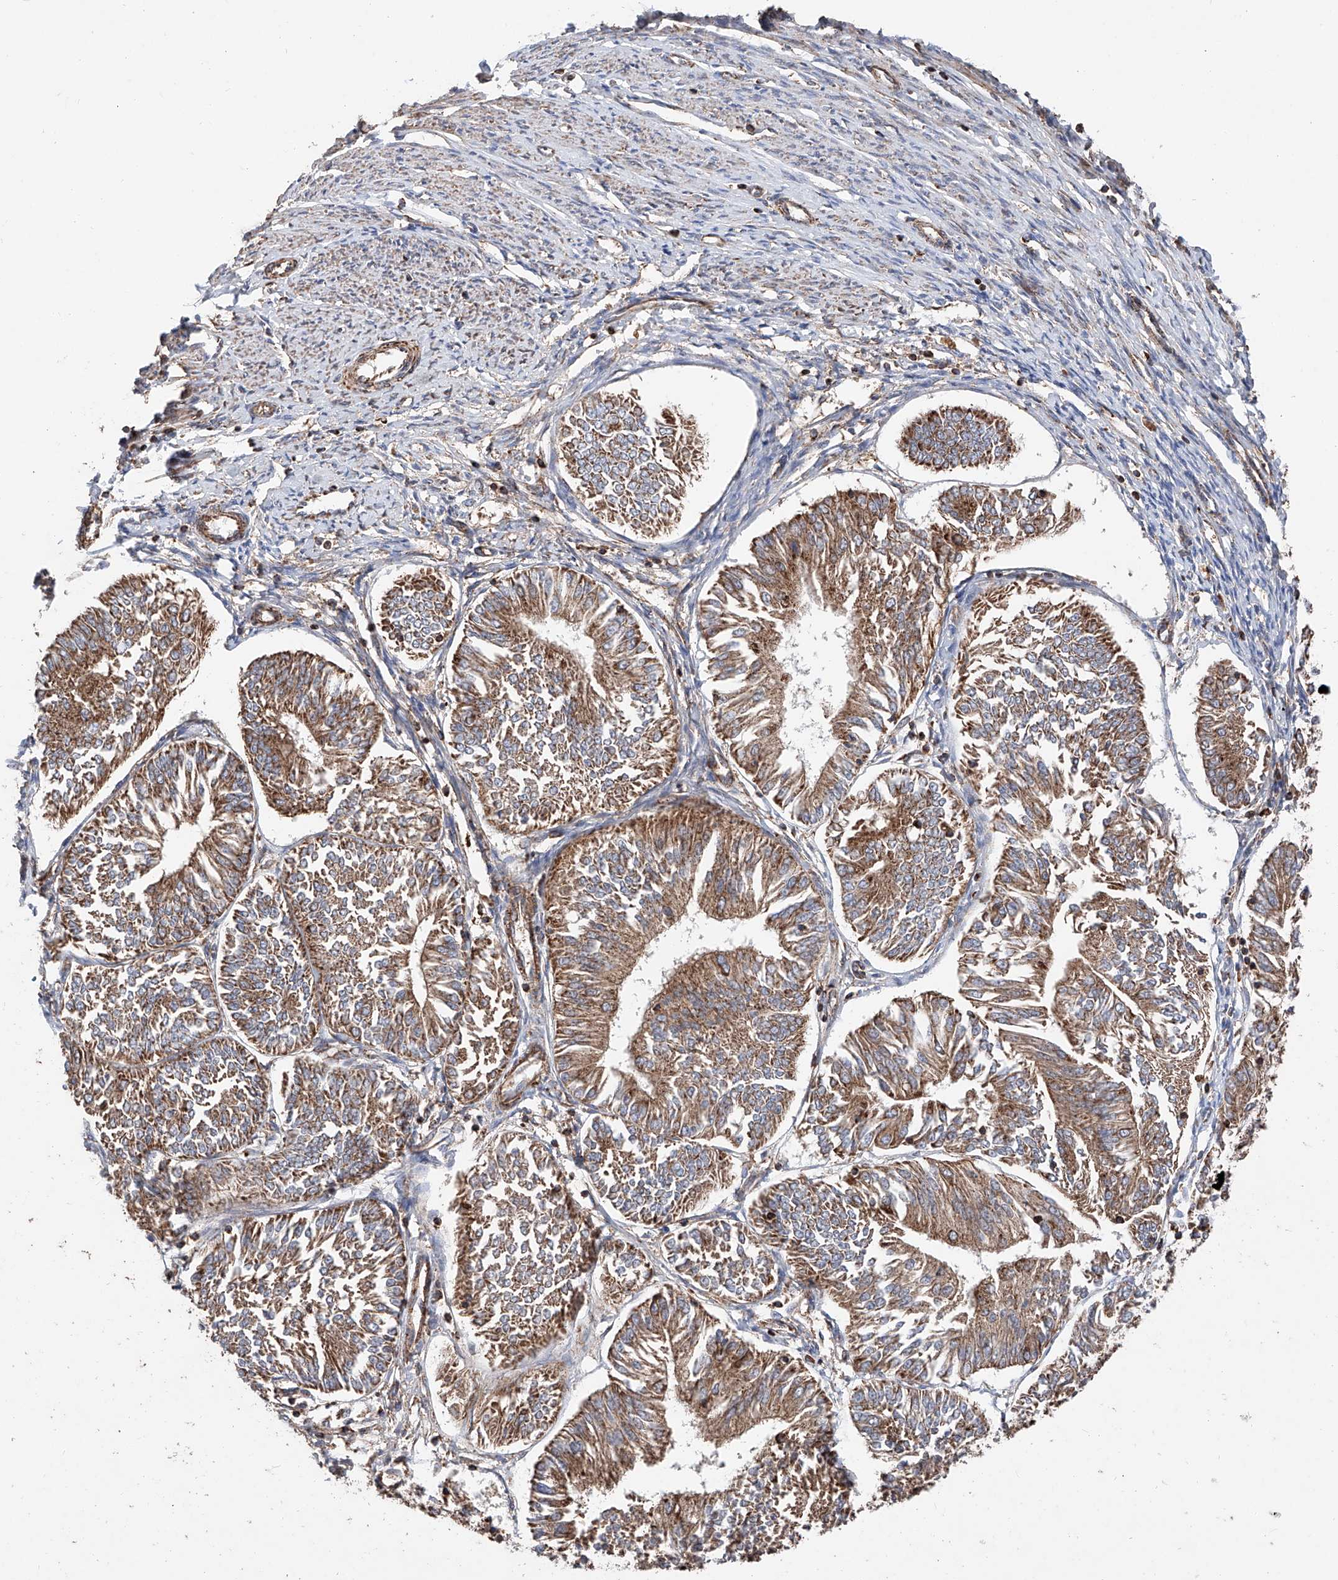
{"staining": {"intensity": "moderate", "quantity": ">75%", "location": "cytoplasmic/membranous"}, "tissue": "endometrial cancer", "cell_type": "Tumor cells", "image_type": "cancer", "snomed": [{"axis": "morphology", "description": "Adenocarcinoma, NOS"}, {"axis": "topography", "description": "Endometrium"}], "caption": "Adenocarcinoma (endometrial) tissue shows moderate cytoplasmic/membranous expression in approximately >75% of tumor cells, visualized by immunohistochemistry. The protein of interest is stained brown, and the nuclei are stained in blue (DAB (3,3'-diaminobenzidine) IHC with brightfield microscopy, high magnification).", "gene": "PISD", "patient": {"sex": "female", "age": 58}}